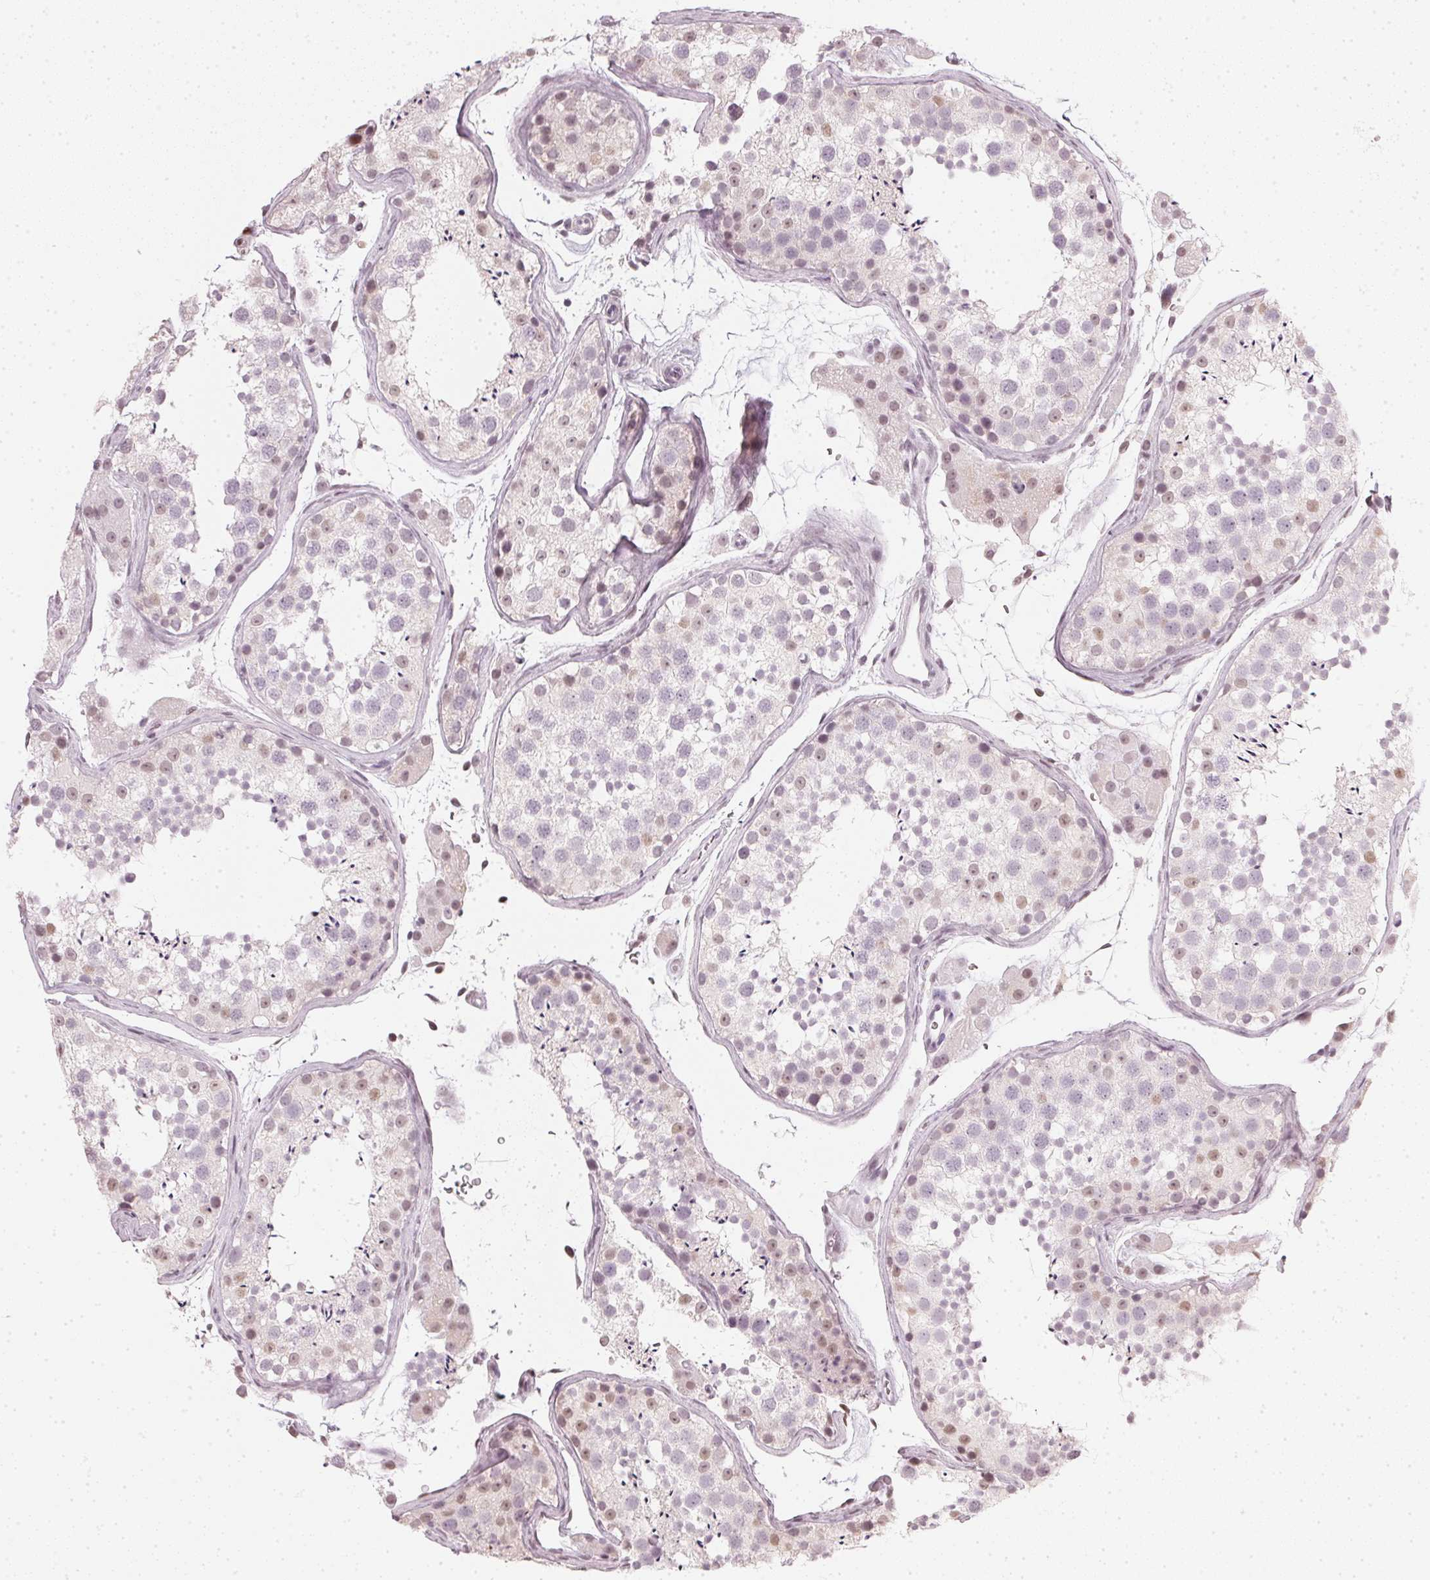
{"staining": {"intensity": "weak", "quantity": "<25%", "location": "nuclear"}, "tissue": "testis", "cell_type": "Cells in seminiferous ducts", "image_type": "normal", "snomed": [{"axis": "morphology", "description": "Normal tissue, NOS"}, {"axis": "topography", "description": "Testis"}], "caption": "This is an IHC image of normal testis. There is no staining in cells in seminiferous ducts.", "gene": "DNAJC6", "patient": {"sex": "male", "age": 41}}